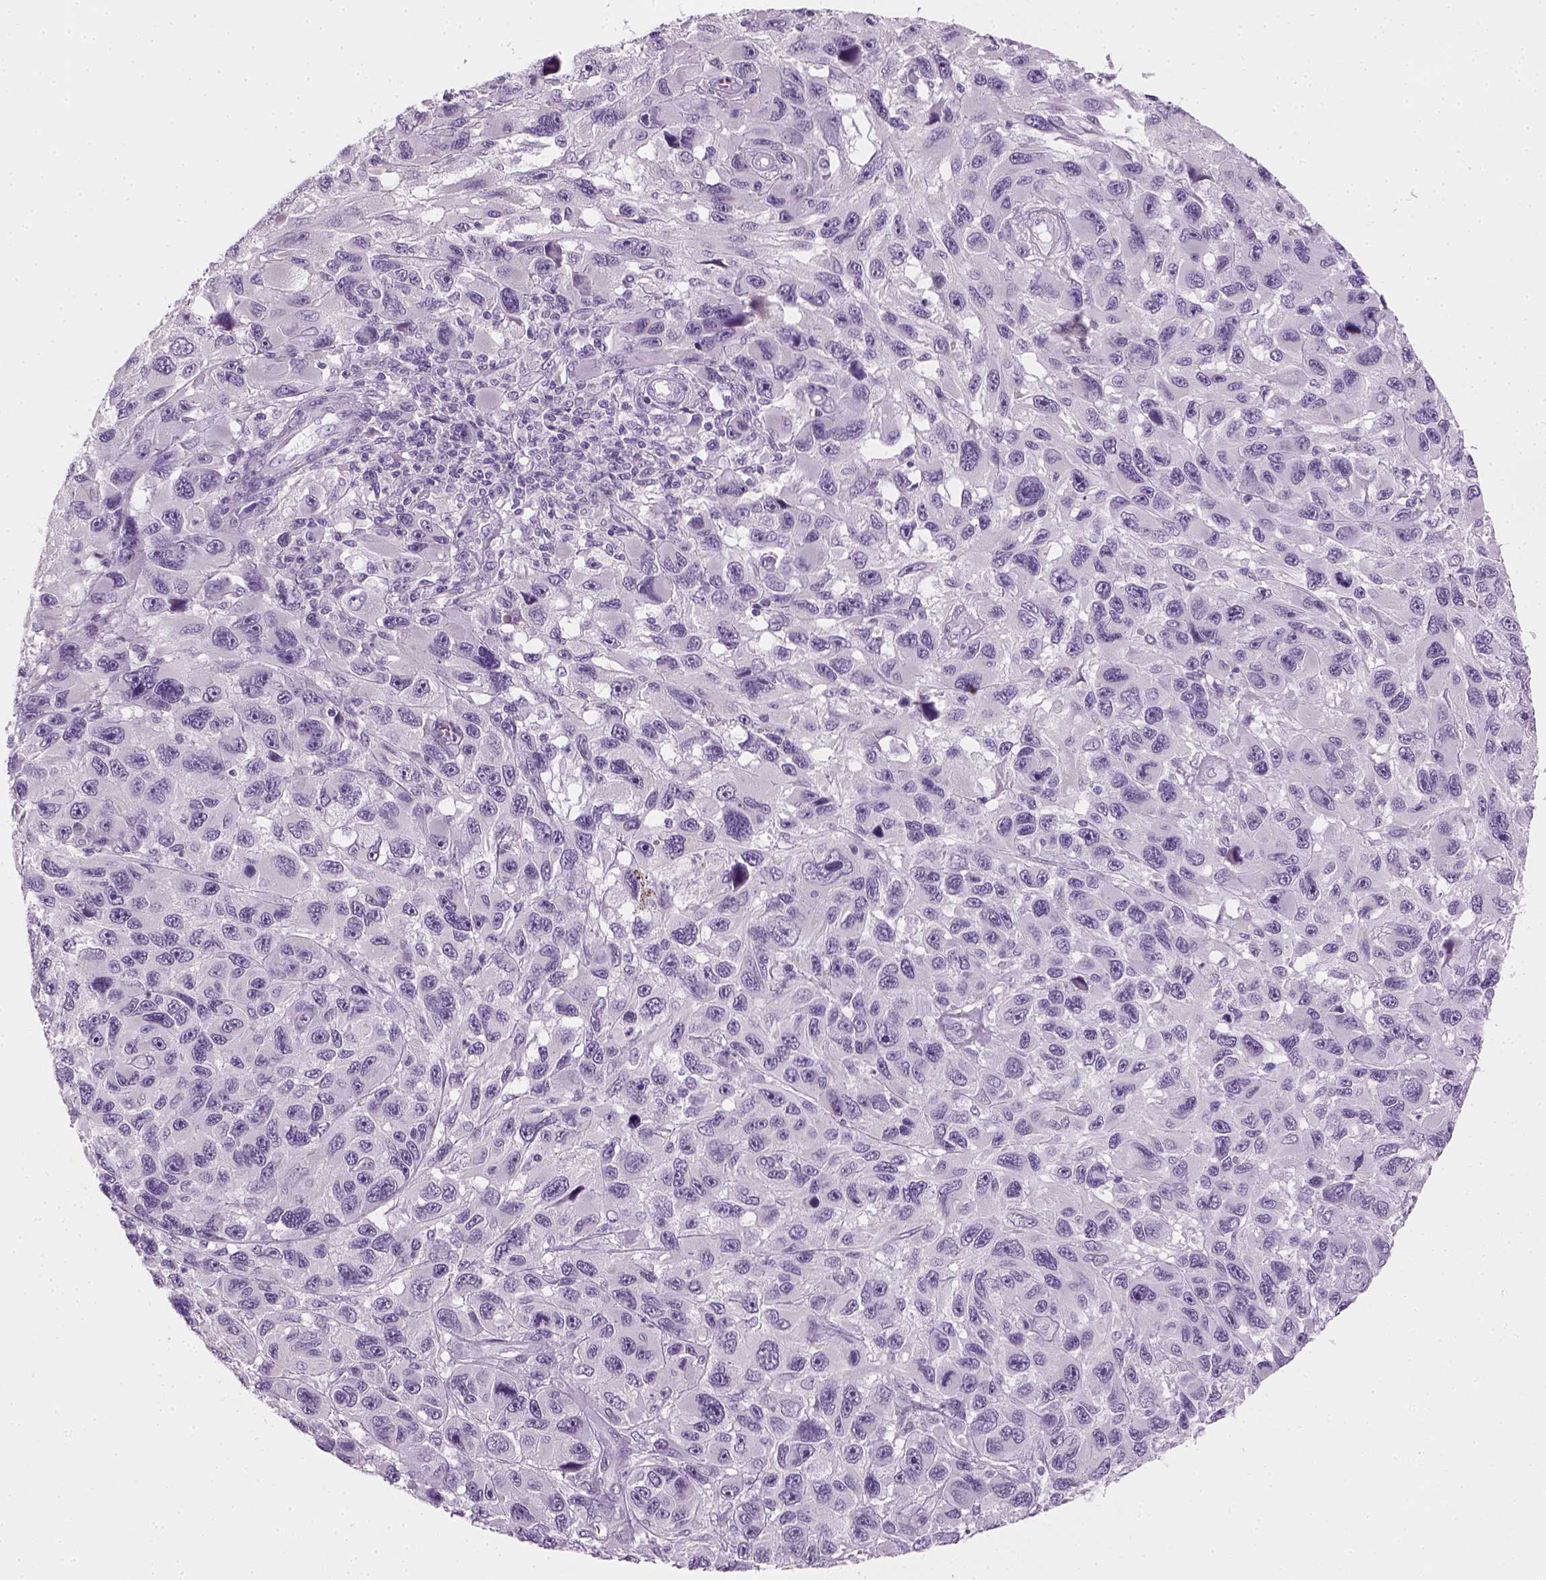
{"staining": {"intensity": "negative", "quantity": "none", "location": "none"}, "tissue": "melanoma", "cell_type": "Tumor cells", "image_type": "cancer", "snomed": [{"axis": "morphology", "description": "Malignant melanoma, NOS"}, {"axis": "topography", "description": "Skin"}], "caption": "Photomicrograph shows no significant protein staining in tumor cells of malignant melanoma. (Stains: DAB (3,3'-diaminobenzidine) immunohistochemistry (IHC) with hematoxylin counter stain, Microscopy: brightfield microscopy at high magnification).", "gene": "TH", "patient": {"sex": "male", "age": 53}}